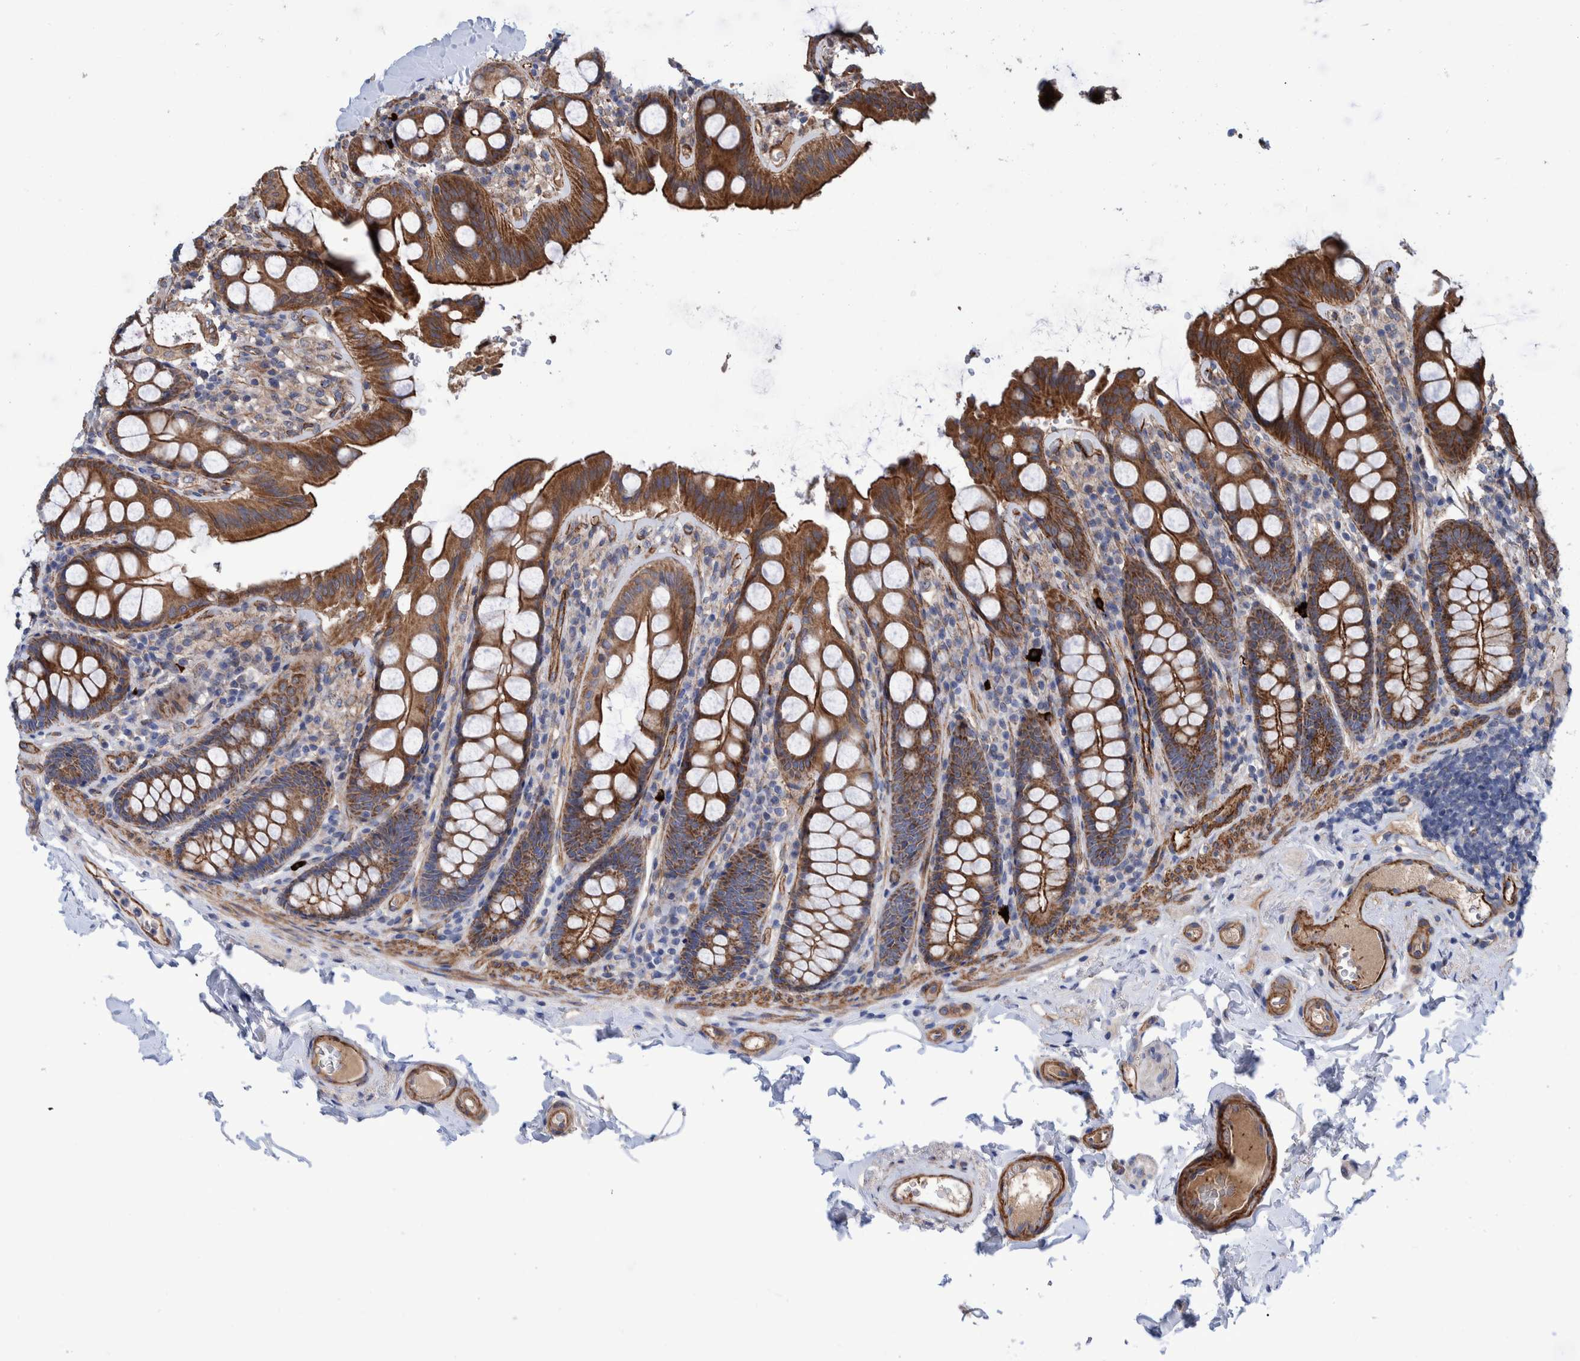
{"staining": {"intensity": "strong", "quantity": ">75%", "location": "cytoplasmic/membranous"}, "tissue": "colon", "cell_type": "Endothelial cells", "image_type": "normal", "snomed": [{"axis": "morphology", "description": "Normal tissue, NOS"}, {"axis": "topography", "description": "Colon"}, {"axis": "topography", "description": "Peripheral nerve tissue"}], "caption": "Colon stained with DAB (3,3'-diaminobenzidine) immunohistochemistry (IHC) displays high levels of strong cytoplasmic/membranous expression in approximately >75% of endothelial cells. The staining was performed using DAB to visualize the protein expression in brown, while the nuclei were stained in blue with hematoxylin (Magnification: 20x).", "gene": "ENSG00000262660", "patient": {"sex": "female", "age": 61}}